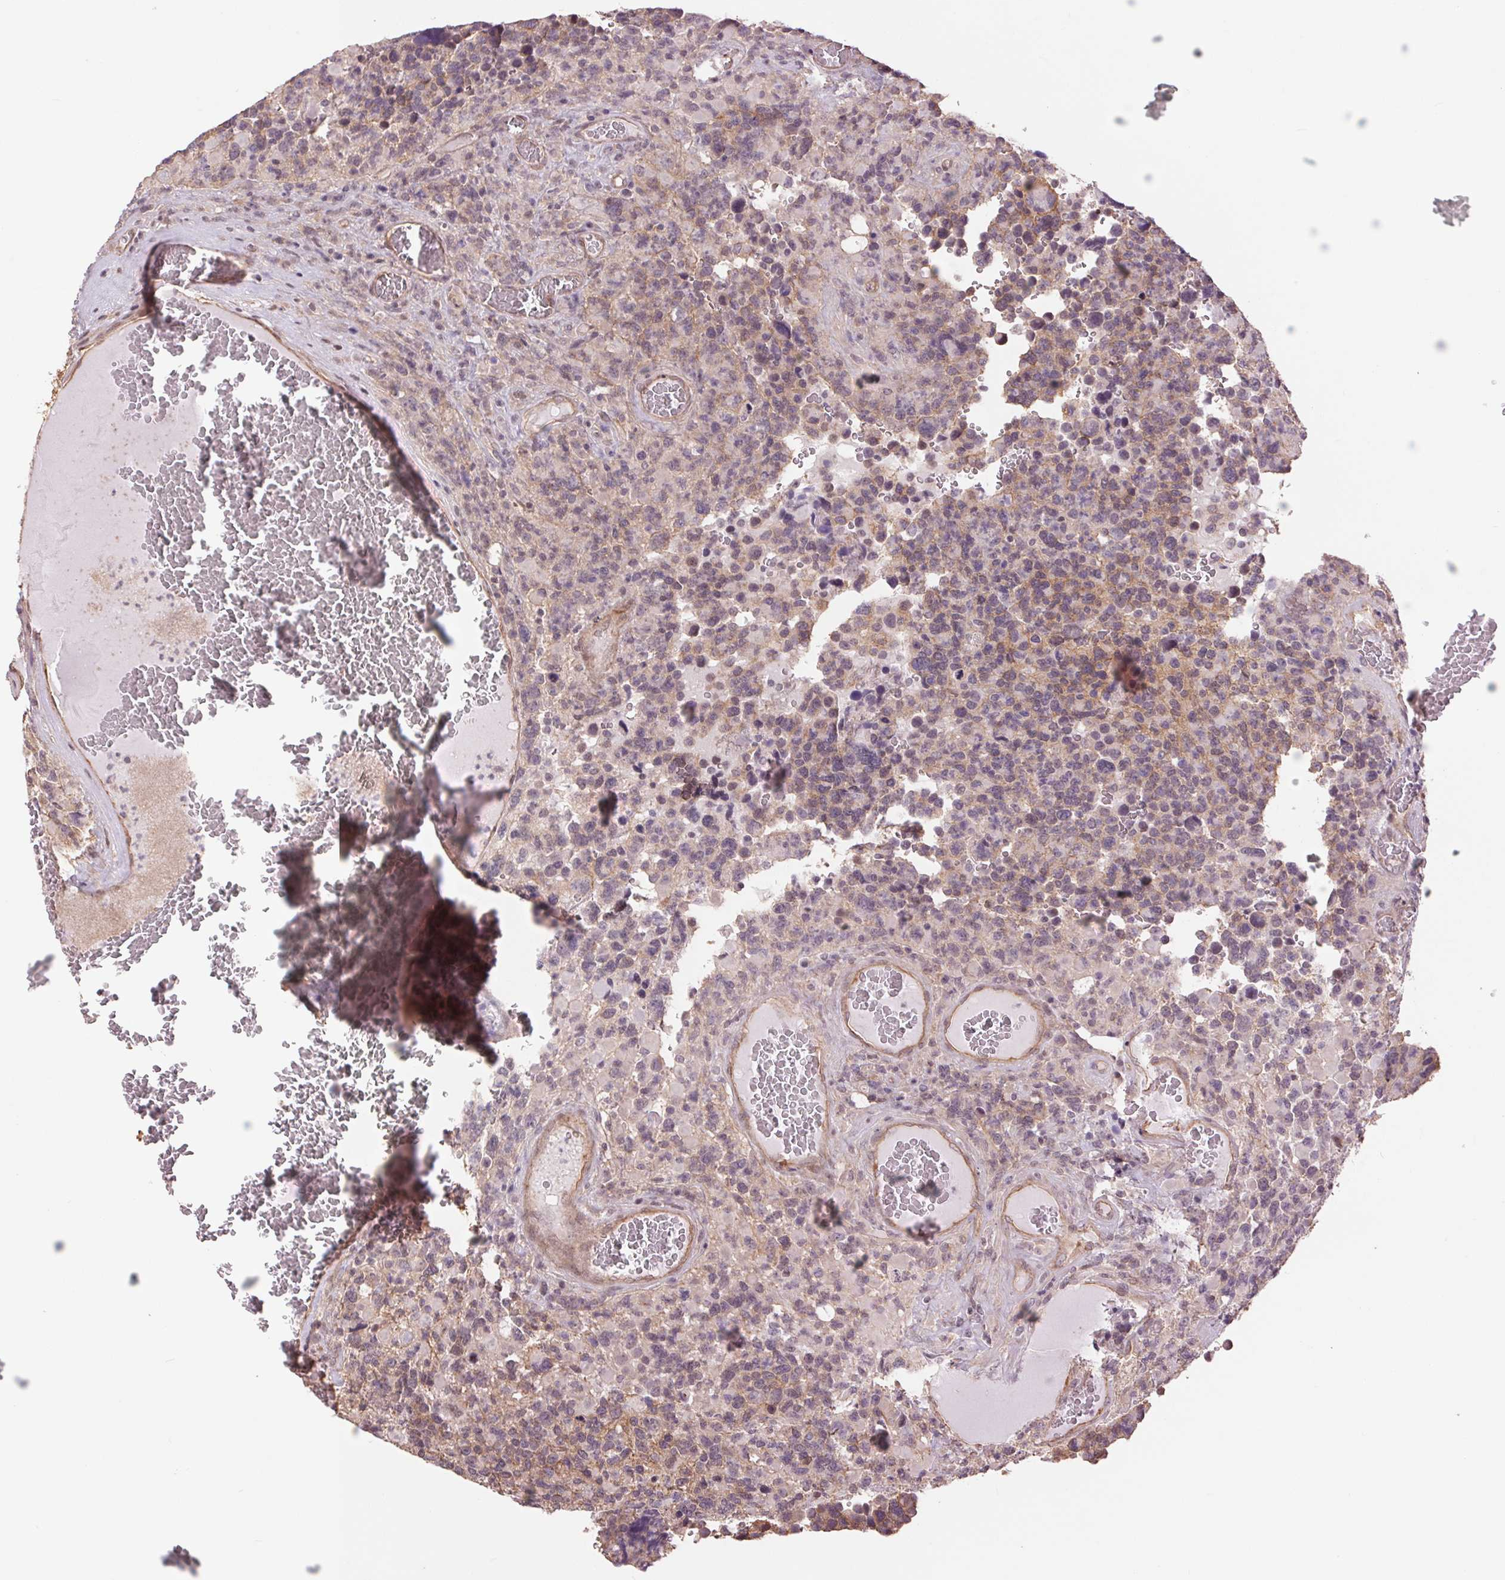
{"staining": {"intensity": "negative", "quantity": "none", "location": "none"}, "tissue": "glioma", "cell_type": "Tumor cells", "image_type": "cancer", "snomed": [{"axis": "morphology", "description": "Glioma, malignant, High grade"}, {"axis": "topography", "description": "Brain"}], "caption": "This is a micrograph of IHC staining of glioma, which shows no positivity in tumor cells.", "gene": "PALM", "patient": {"sex": "female", "age": 40}}